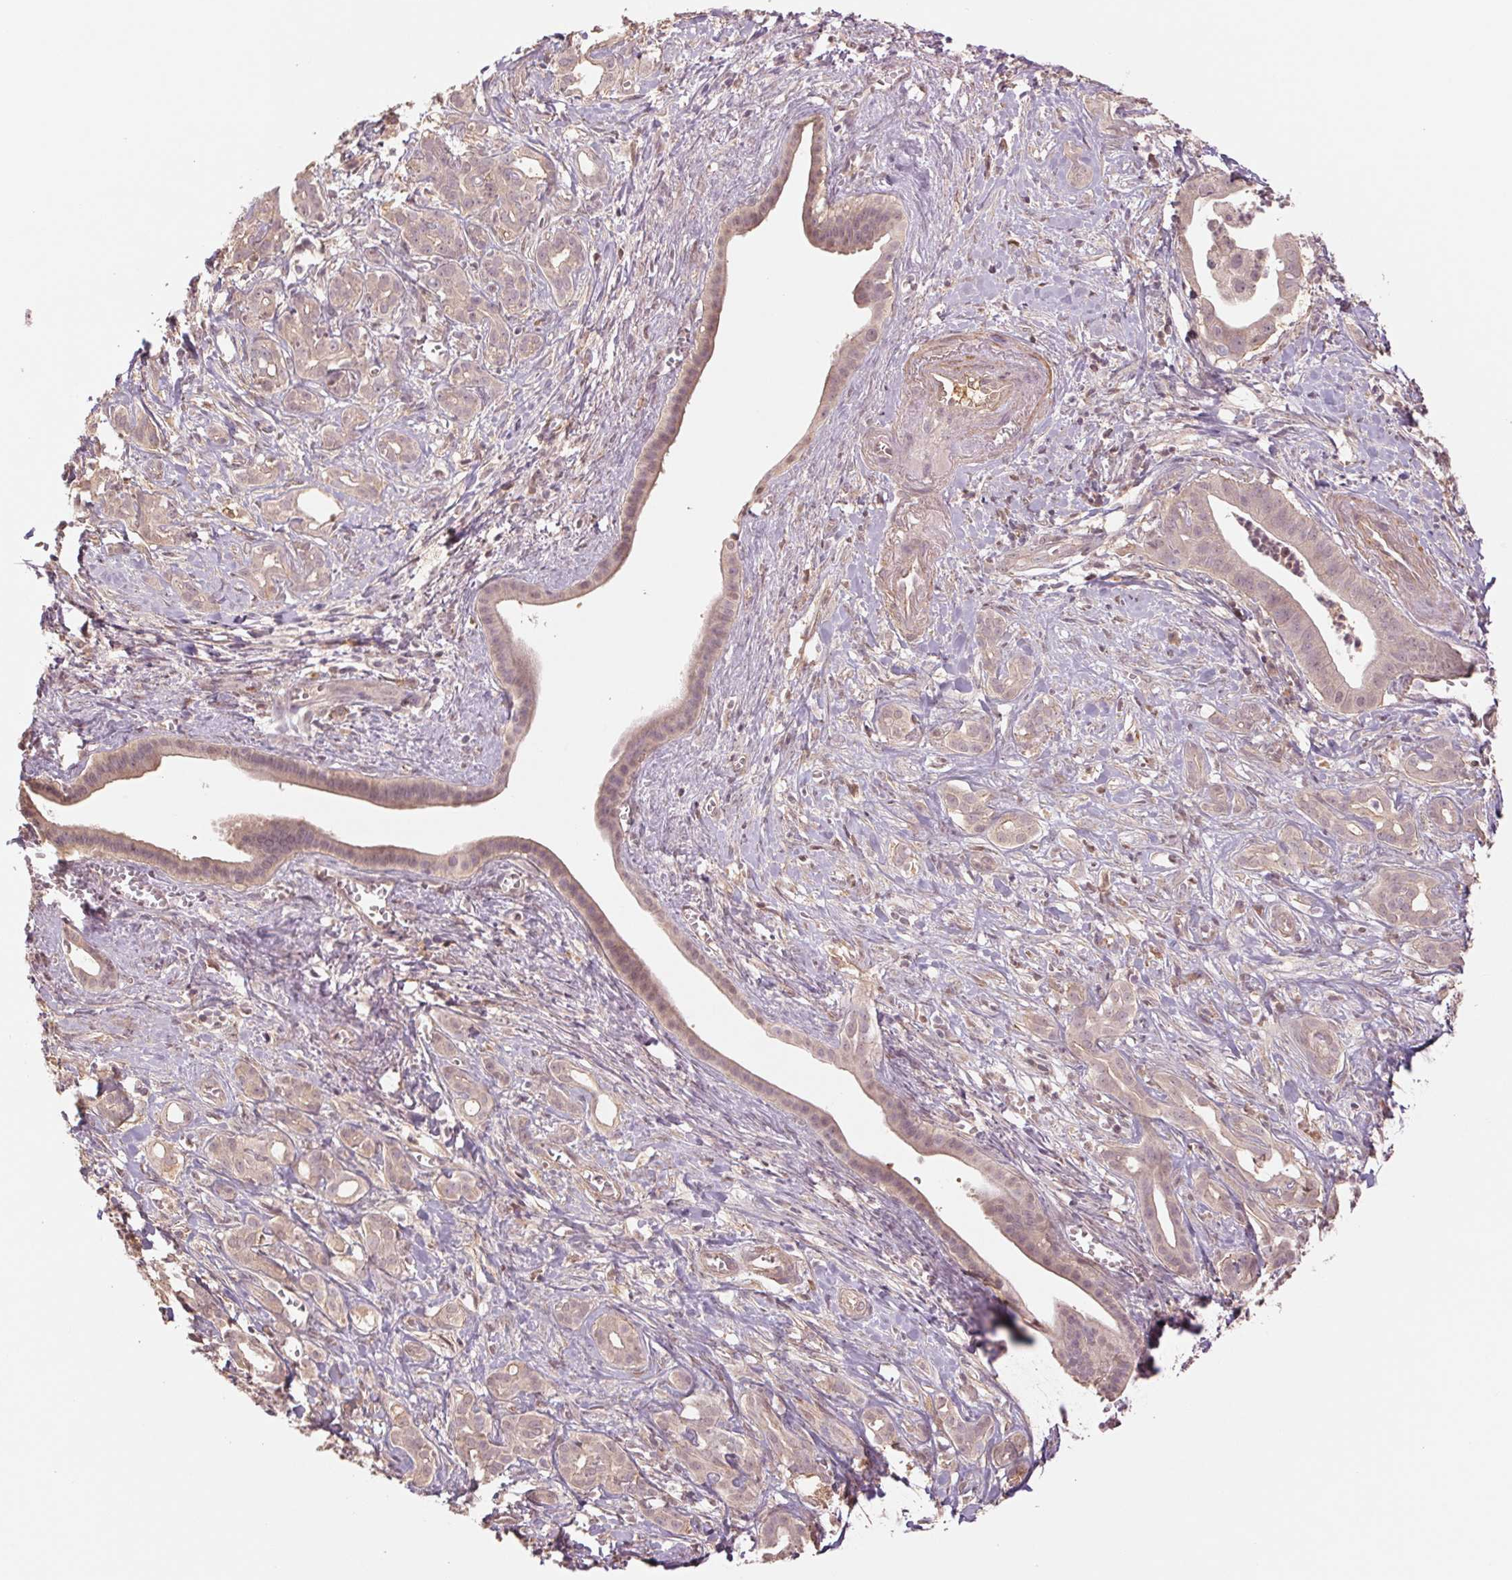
{"staining": {"intensity": "weak", "quantity": "25%-75%", "location": "cytoplasmic/membranous"}, "tissue": "pancreatic cancer", "cell_type": "Tumor cells", "image_type": "cancer", "snomed": [{"axis": "morphology", "description": "Adenocarcinoma, NOS"}, {"axis": "topography", "description": "Pancreas"}], "caption": "Weak cytoplasmic/membranous expression is present in about 25%-75% of tumor cells in pancreatic adenocarcinoma.", "gene": "PPIA", "patient": {"sex": "male", "age": 61}}